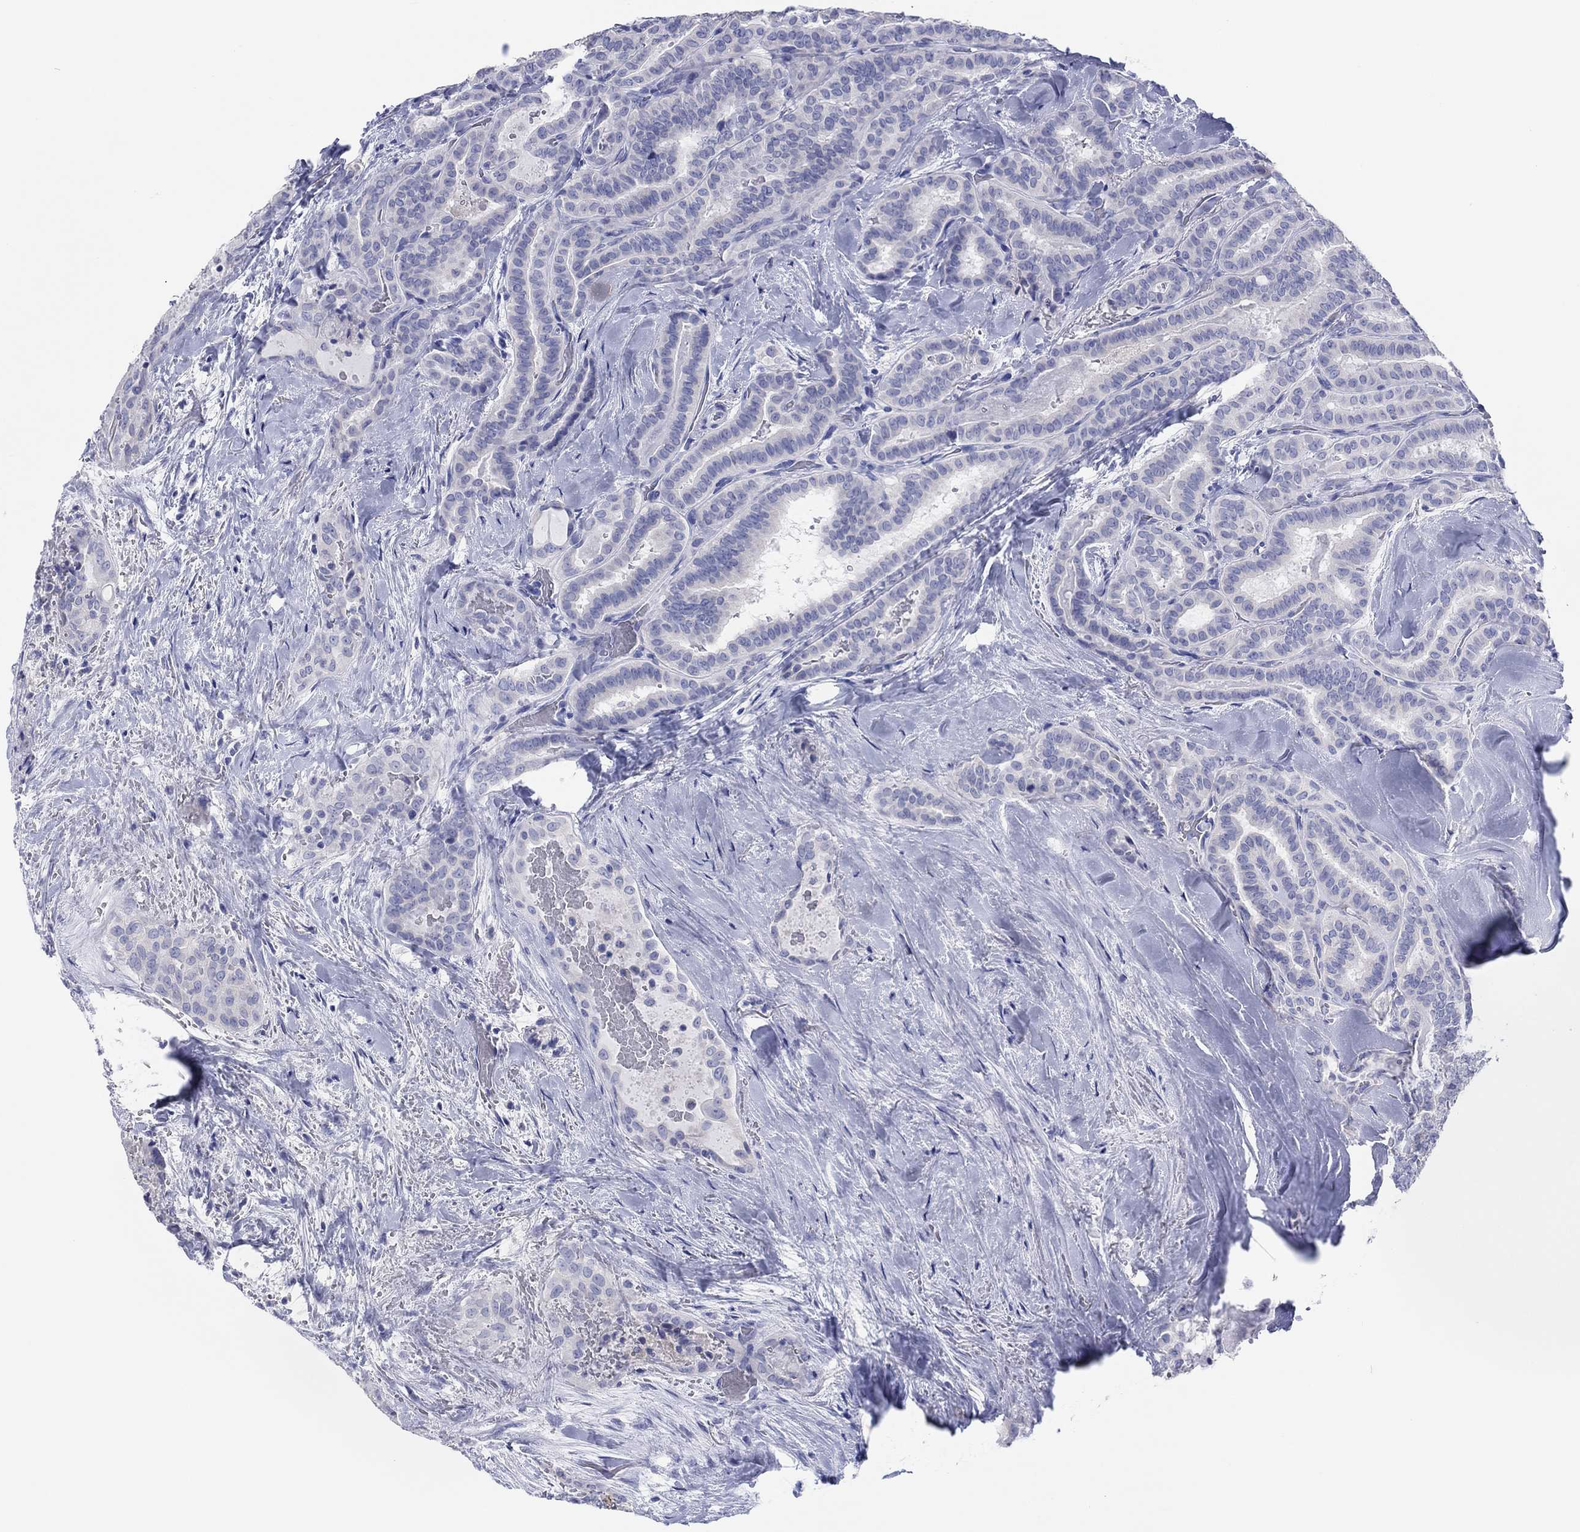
{"staining": {"intensity": "negative", "quantity": "none", "location": "none"}, "tissue": "thyroid cancer", "cell_type": "Tumor cells", "image_type": "cancer", "snomed": [{"axis": "morphology", "description": "Papillary adenocarcinoma, NOS"}, {"axis": "topography", "description": "Thyroid gland"}], "caption": "A high-resolution photomicrograph shows immunohistochemistry staining of thyroid cancer, which demonstrates no significant expression in tumor cells.", "gene": "ERICH3", "patient": {"sex": "female", "age": 39}}